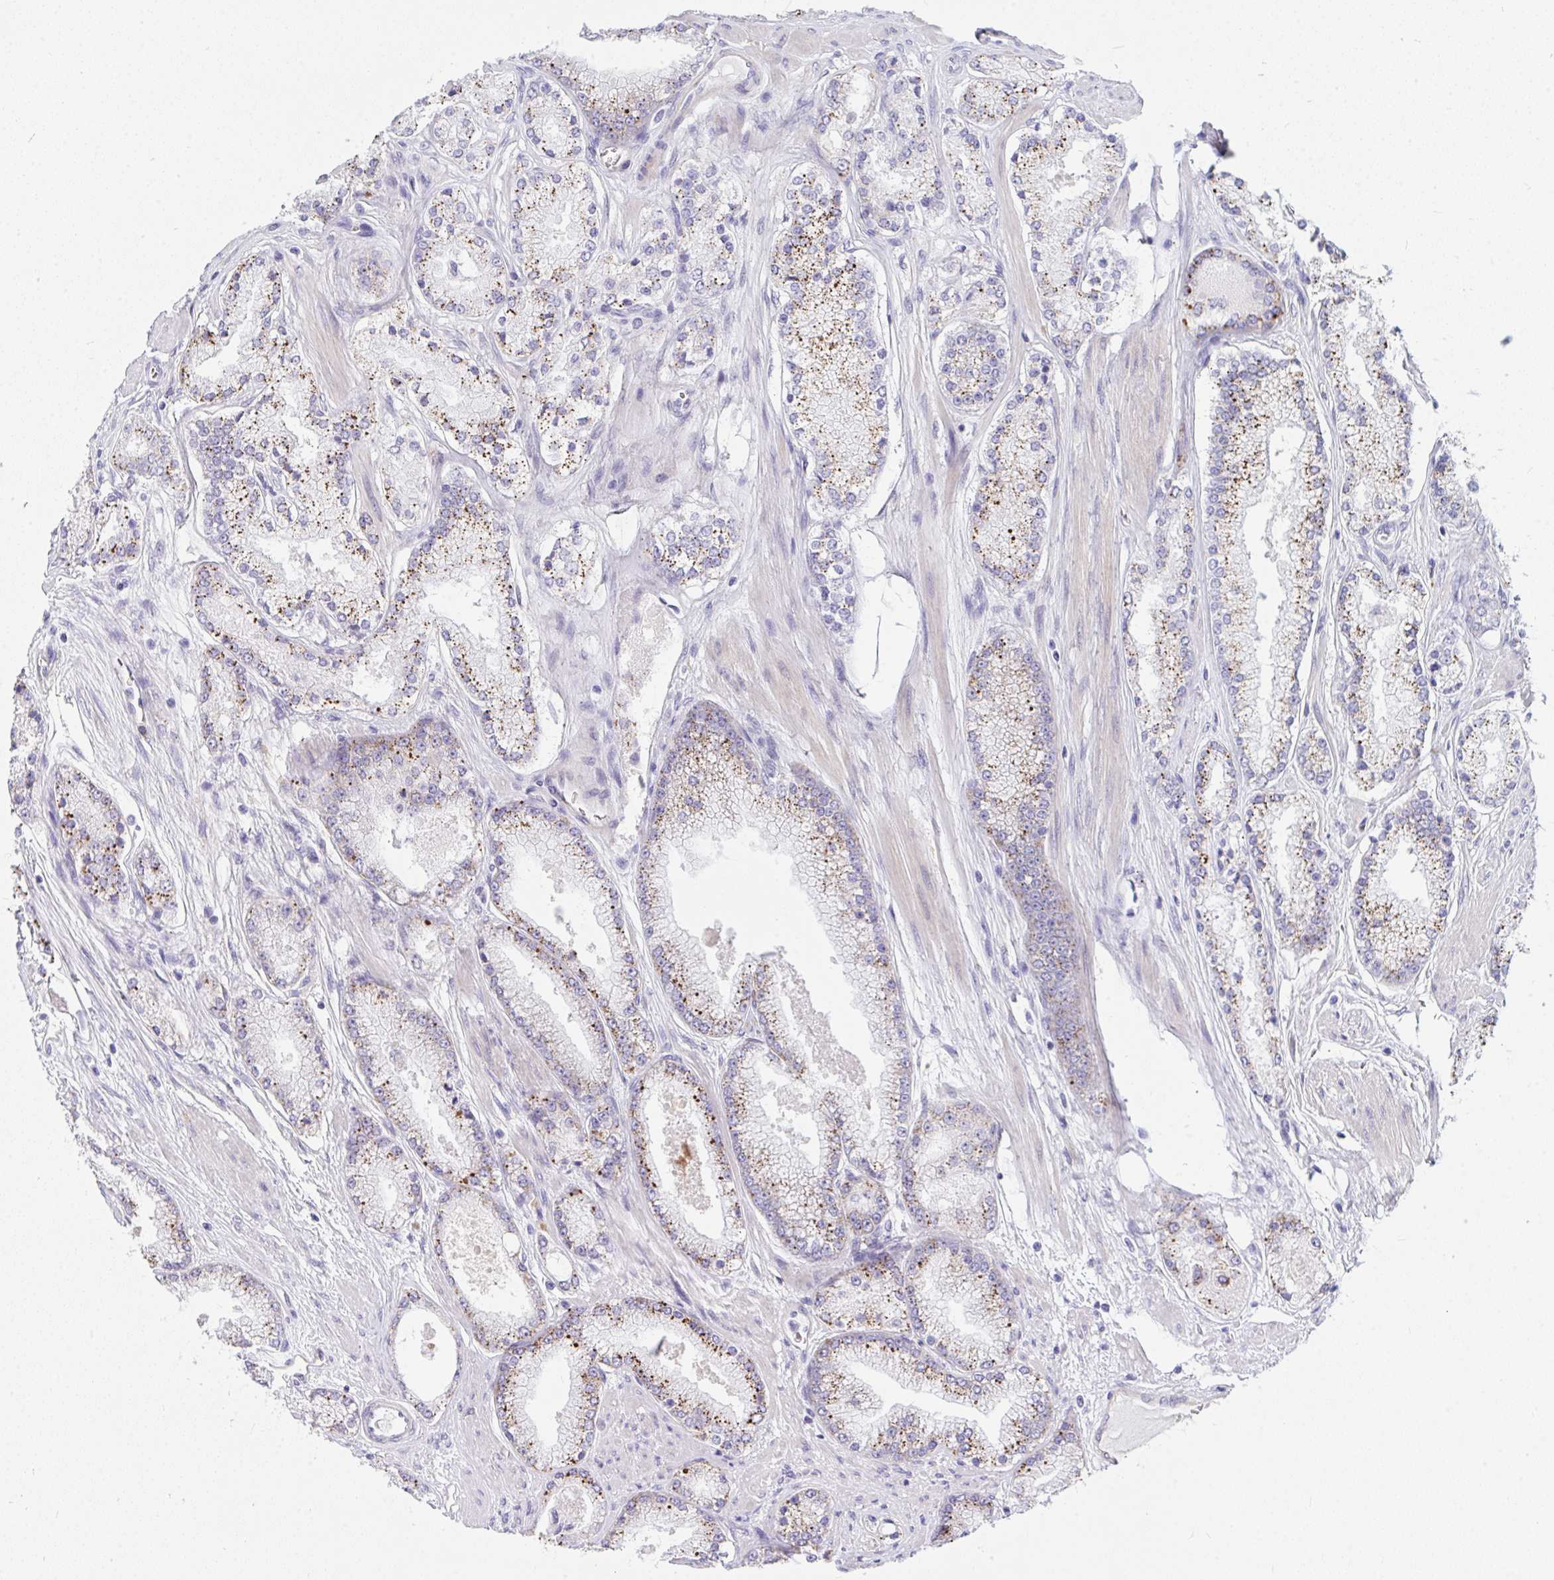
{"staining": {"intensity": "strong", "quantity": ">75%", "location": "cytoplasmic/membranous"}, "tissue": "prostate cancer", "cell_type": "Tumor cells", "image_type": "cancer", "snomed": [{"axis": "morphology", "description": "Adenocarcinoma, High grade"}, {"axis": "topography", "description": "Prostate"}], "caption": "Immunohistochemistry (IHC) of high-grade adenocarcinoma (prostate) demonstrates high levels of strong cytoplasmic/membranous positivity in approximately >75% of tumor cells.", "gene": "GAB1", "patient": {"sex": "male", "age": 63}}